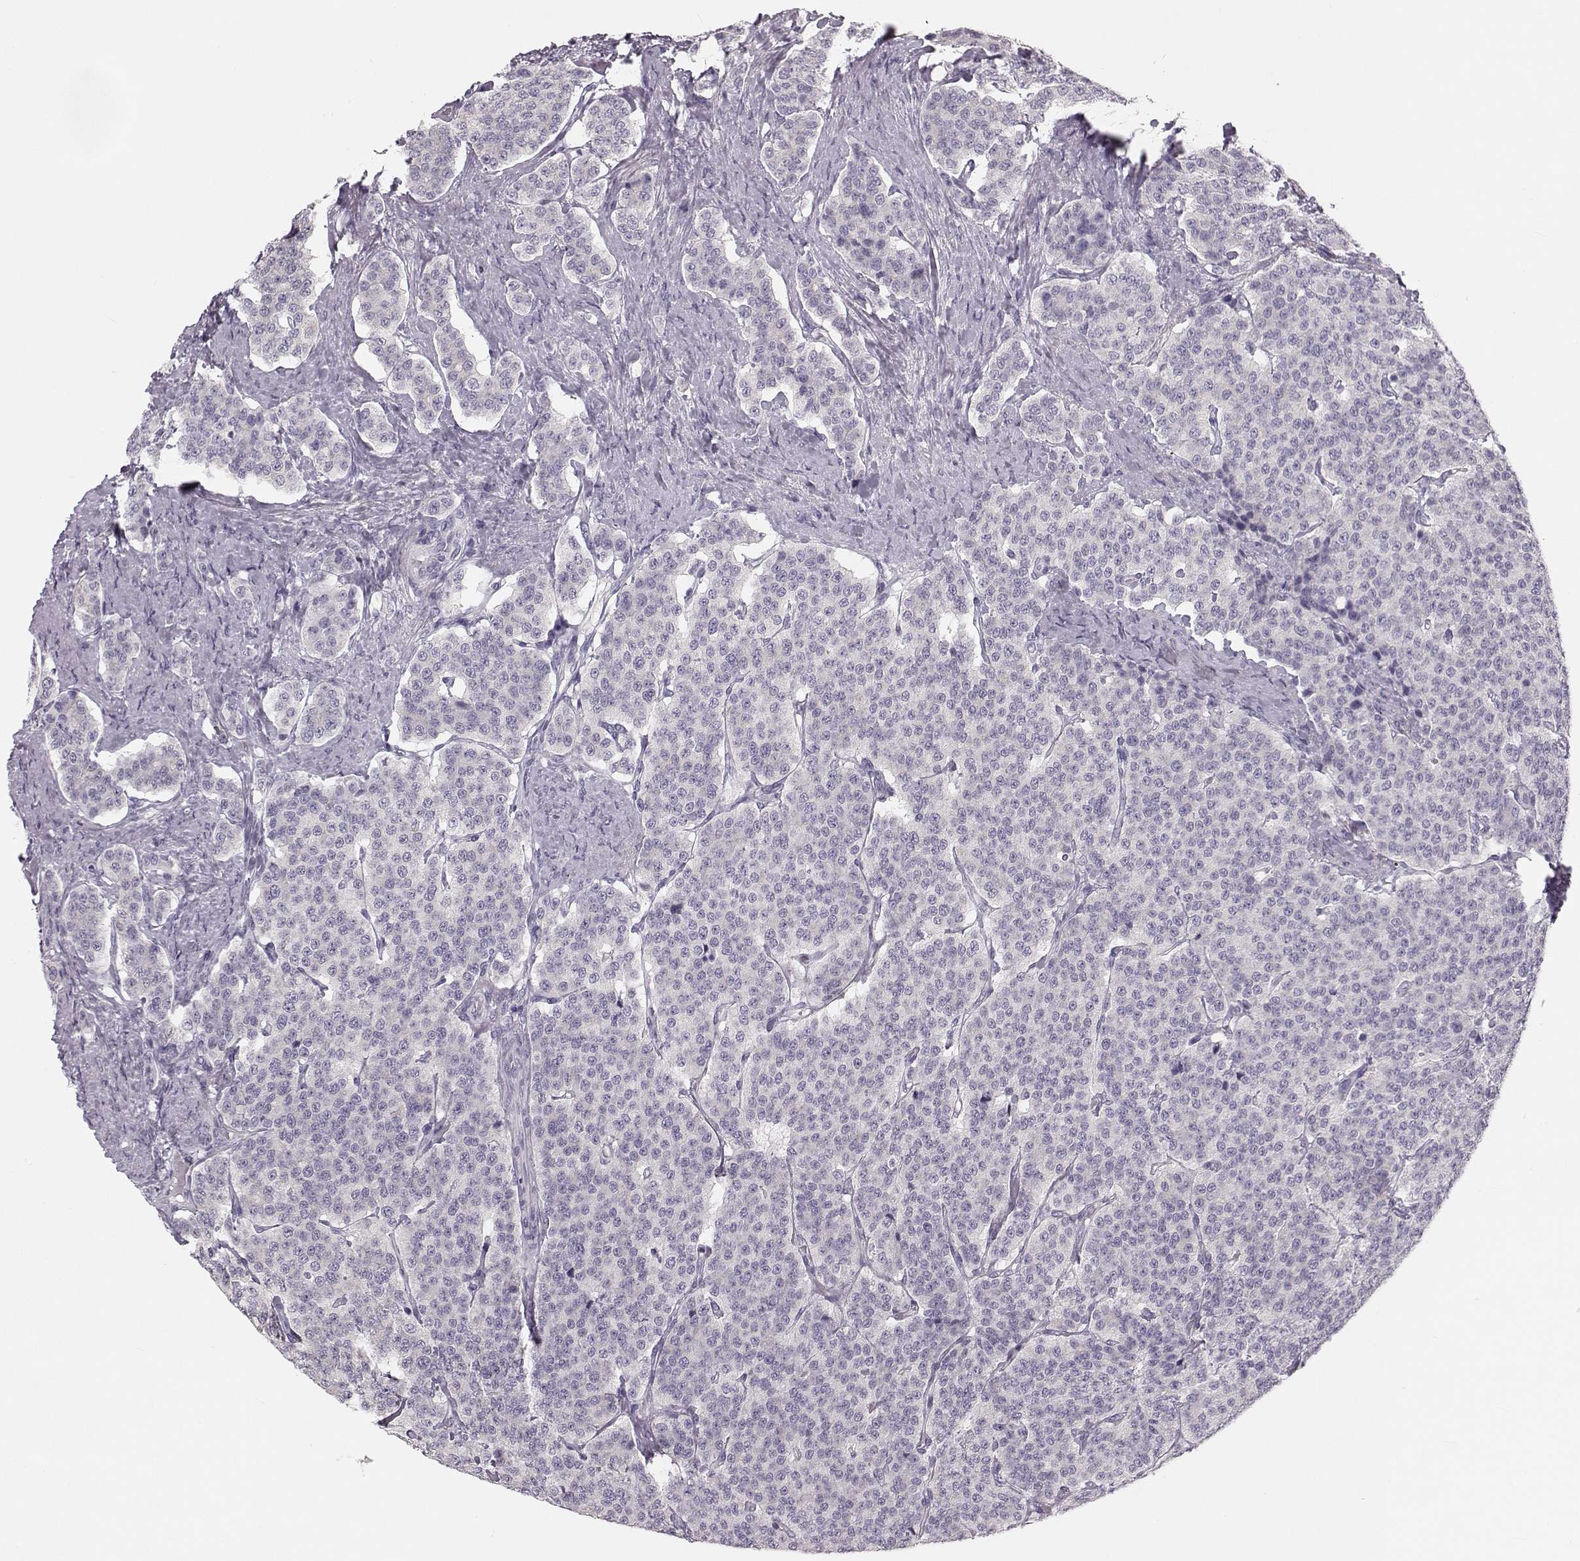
{"staining": {"intensity": "negative", "quantity": "none", "location": "none"}, "tissue": "carcinoid", "cell_type": "Tumor cells", "image_type": "cancer", "snomed": [{"axis": "morphology", "description": "Carcinoid, malignant, NOS"}, {"axis": "topography", "description": "Small intestine"}], "caption": "An IHC micrograph of carcinoid is shown. There is no staining in tumor cells of carcinoid.", "gene": "OIP5", "patient": {"sex": "female", "age": 58}}